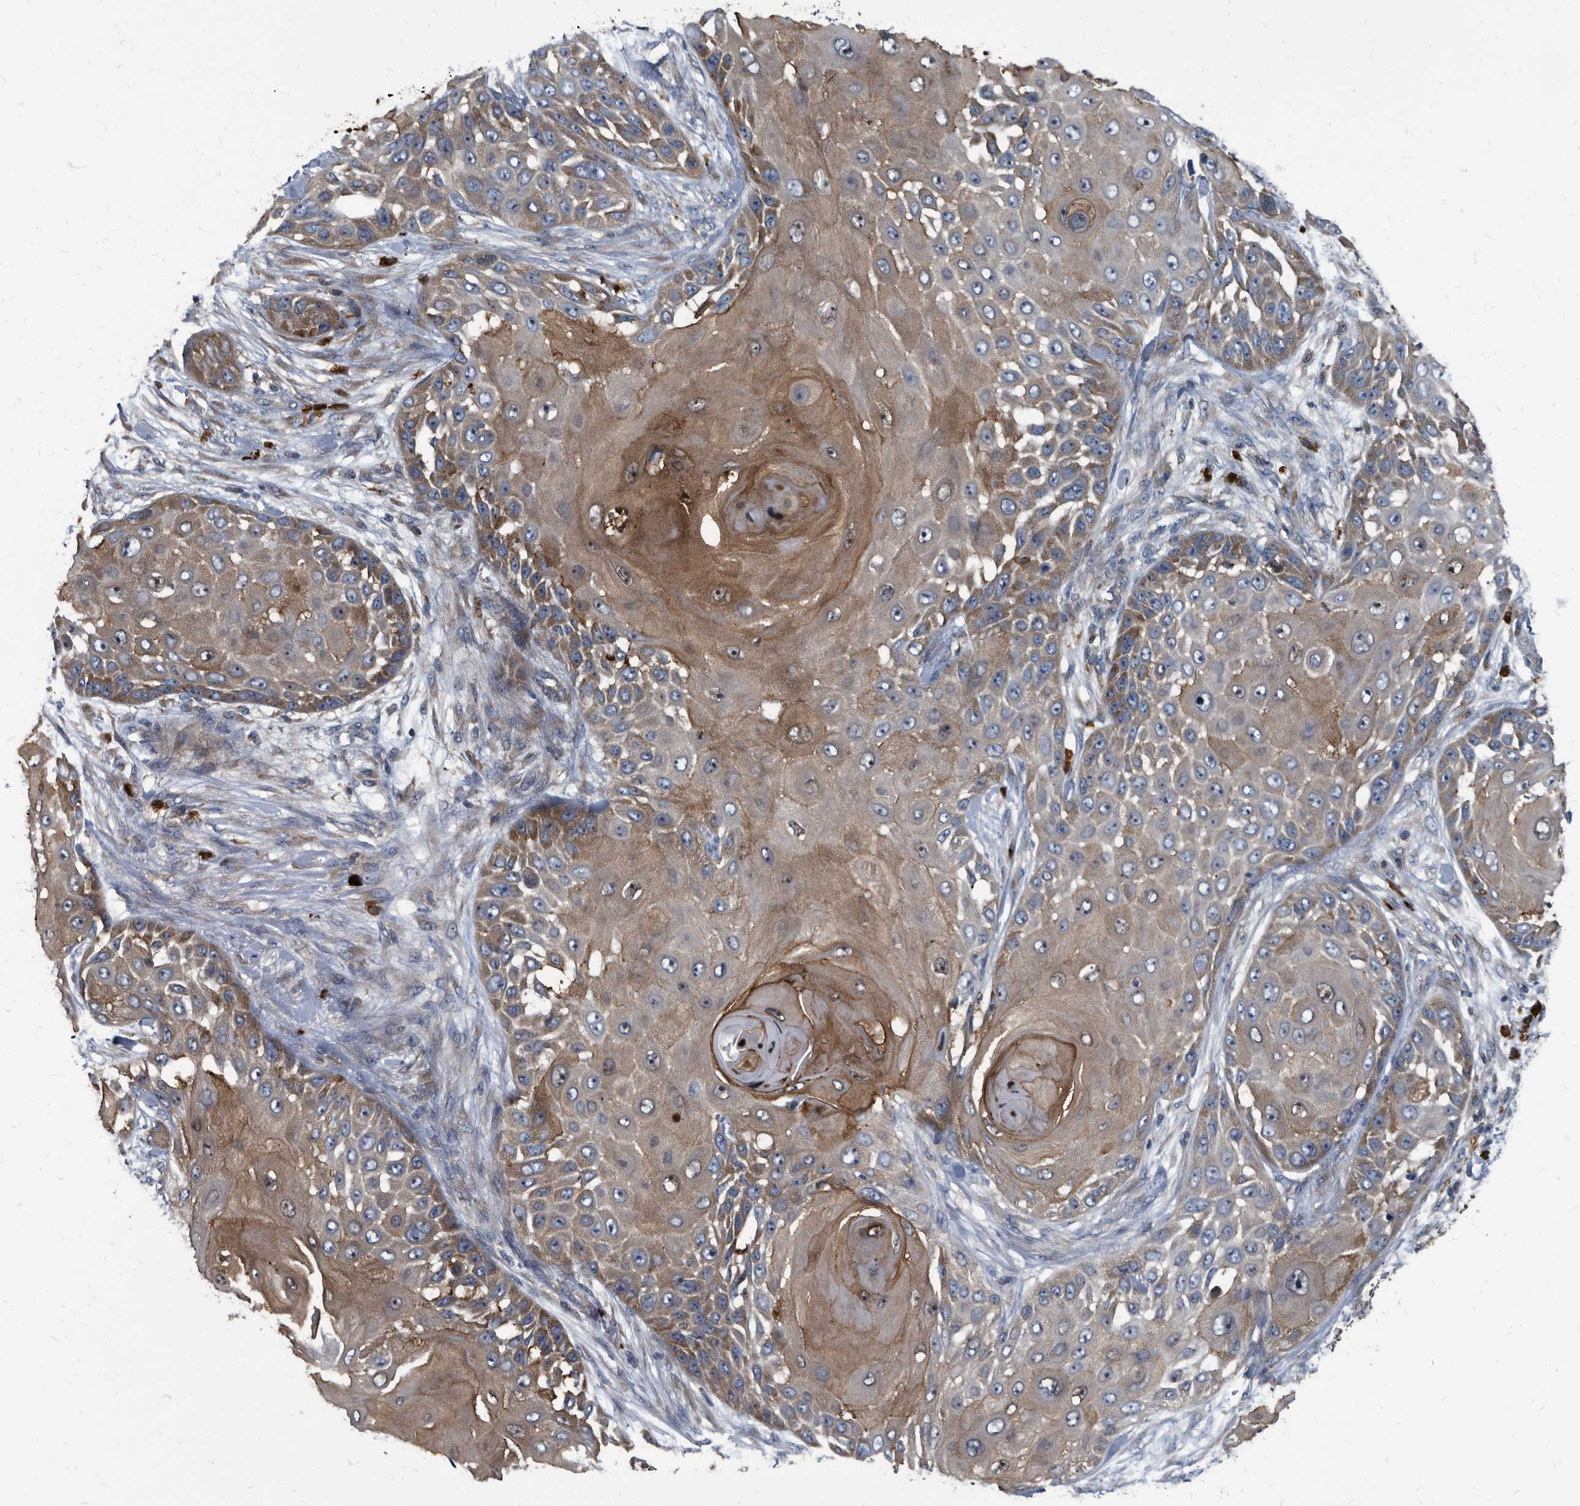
{"staining": {"intensity": "moderate", "quantity": "25%-75%", "location": "cytoplasmic/membranous"}, "tissue": "skin cancer", "cell_type": "Tumor cells", "image_type": "cancer", "snomed": [{"axis": "morphology", "description": "Squamous cell carcinoma, NOS"}, {"axis": "topography", "description": "Skin"}], "caption": "Squamous cell carcinoma (skin) stained with a protein marker displays moderate staining in tumor cells.", "gene": "CDV3", "patient": {"sex": "female", "age": 44}}